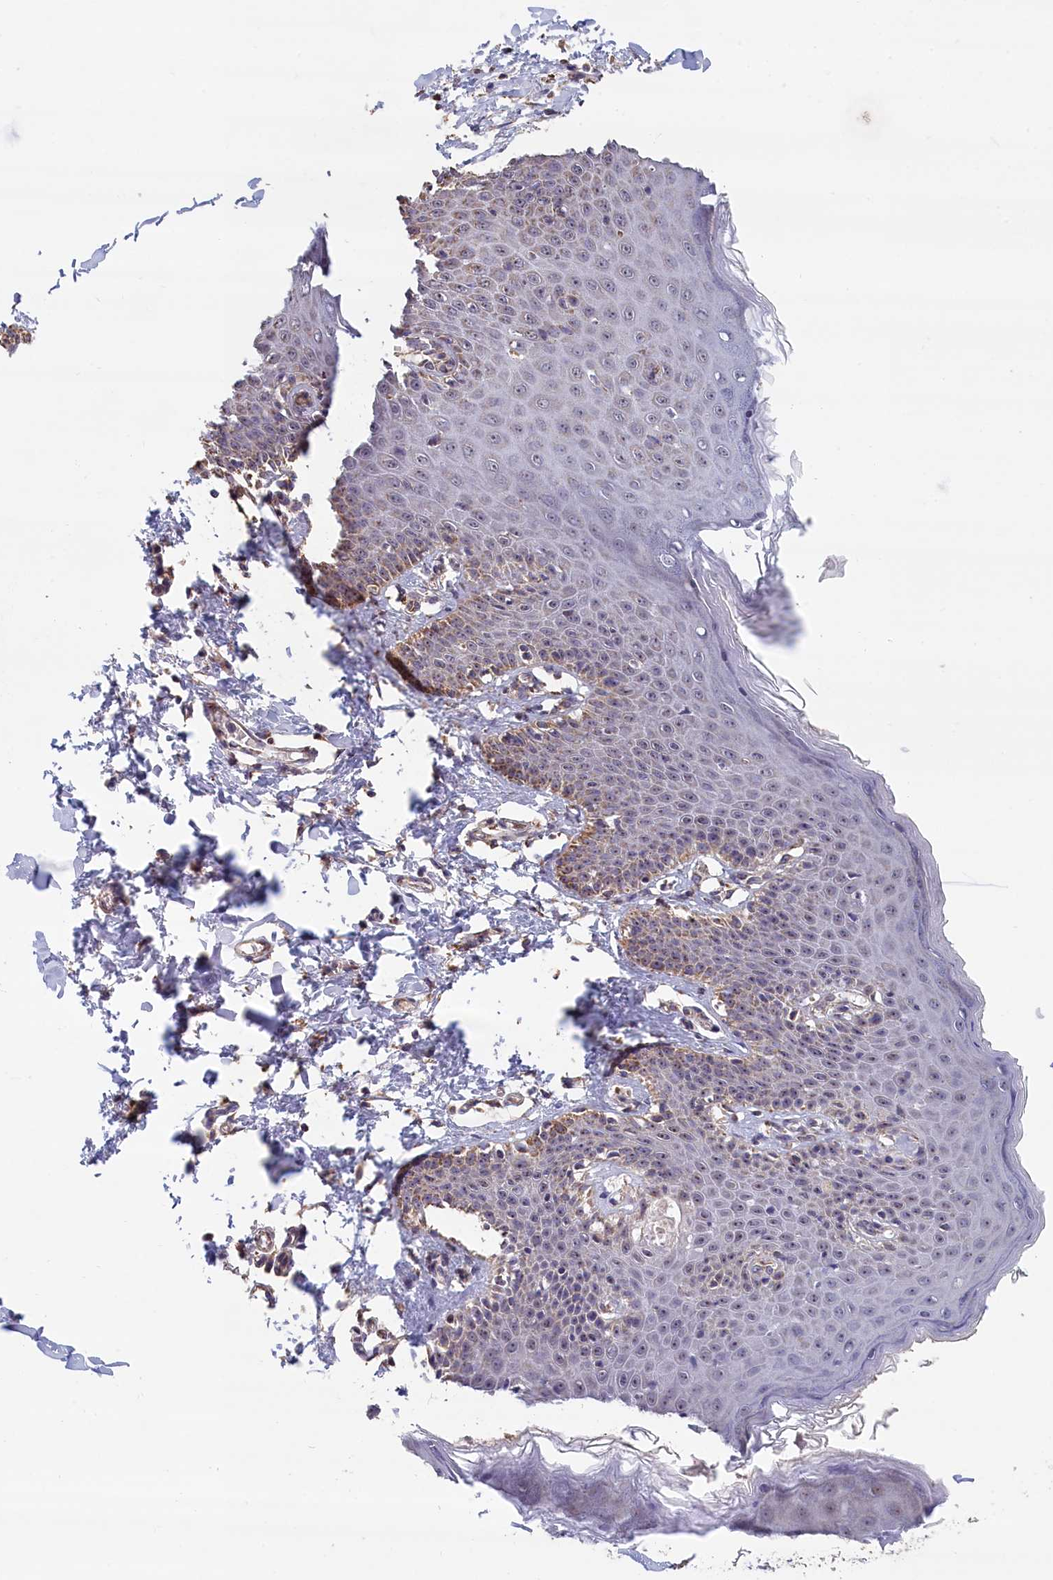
{"staining": {"intensity": "moderate", "quantity": "25%-75%", "location": "cytoplasmic/membranous,nuclear"}, "tissue": "skin", "cell_type": "Epidermal cells", "image_type": "normal", "snomed": [{"axis": "morphology", "description": "Normal tissue, NOS"}, {"axis": "topography", "description": "Vulva"}], "caption": "A brown stain labels moderate cytoplasmic/membranous,nuclear staining of a protein in epidermal cells of benign skin.", "gene": "ENSG00000269825", "patient": {"sex": "female", "age": 66}}